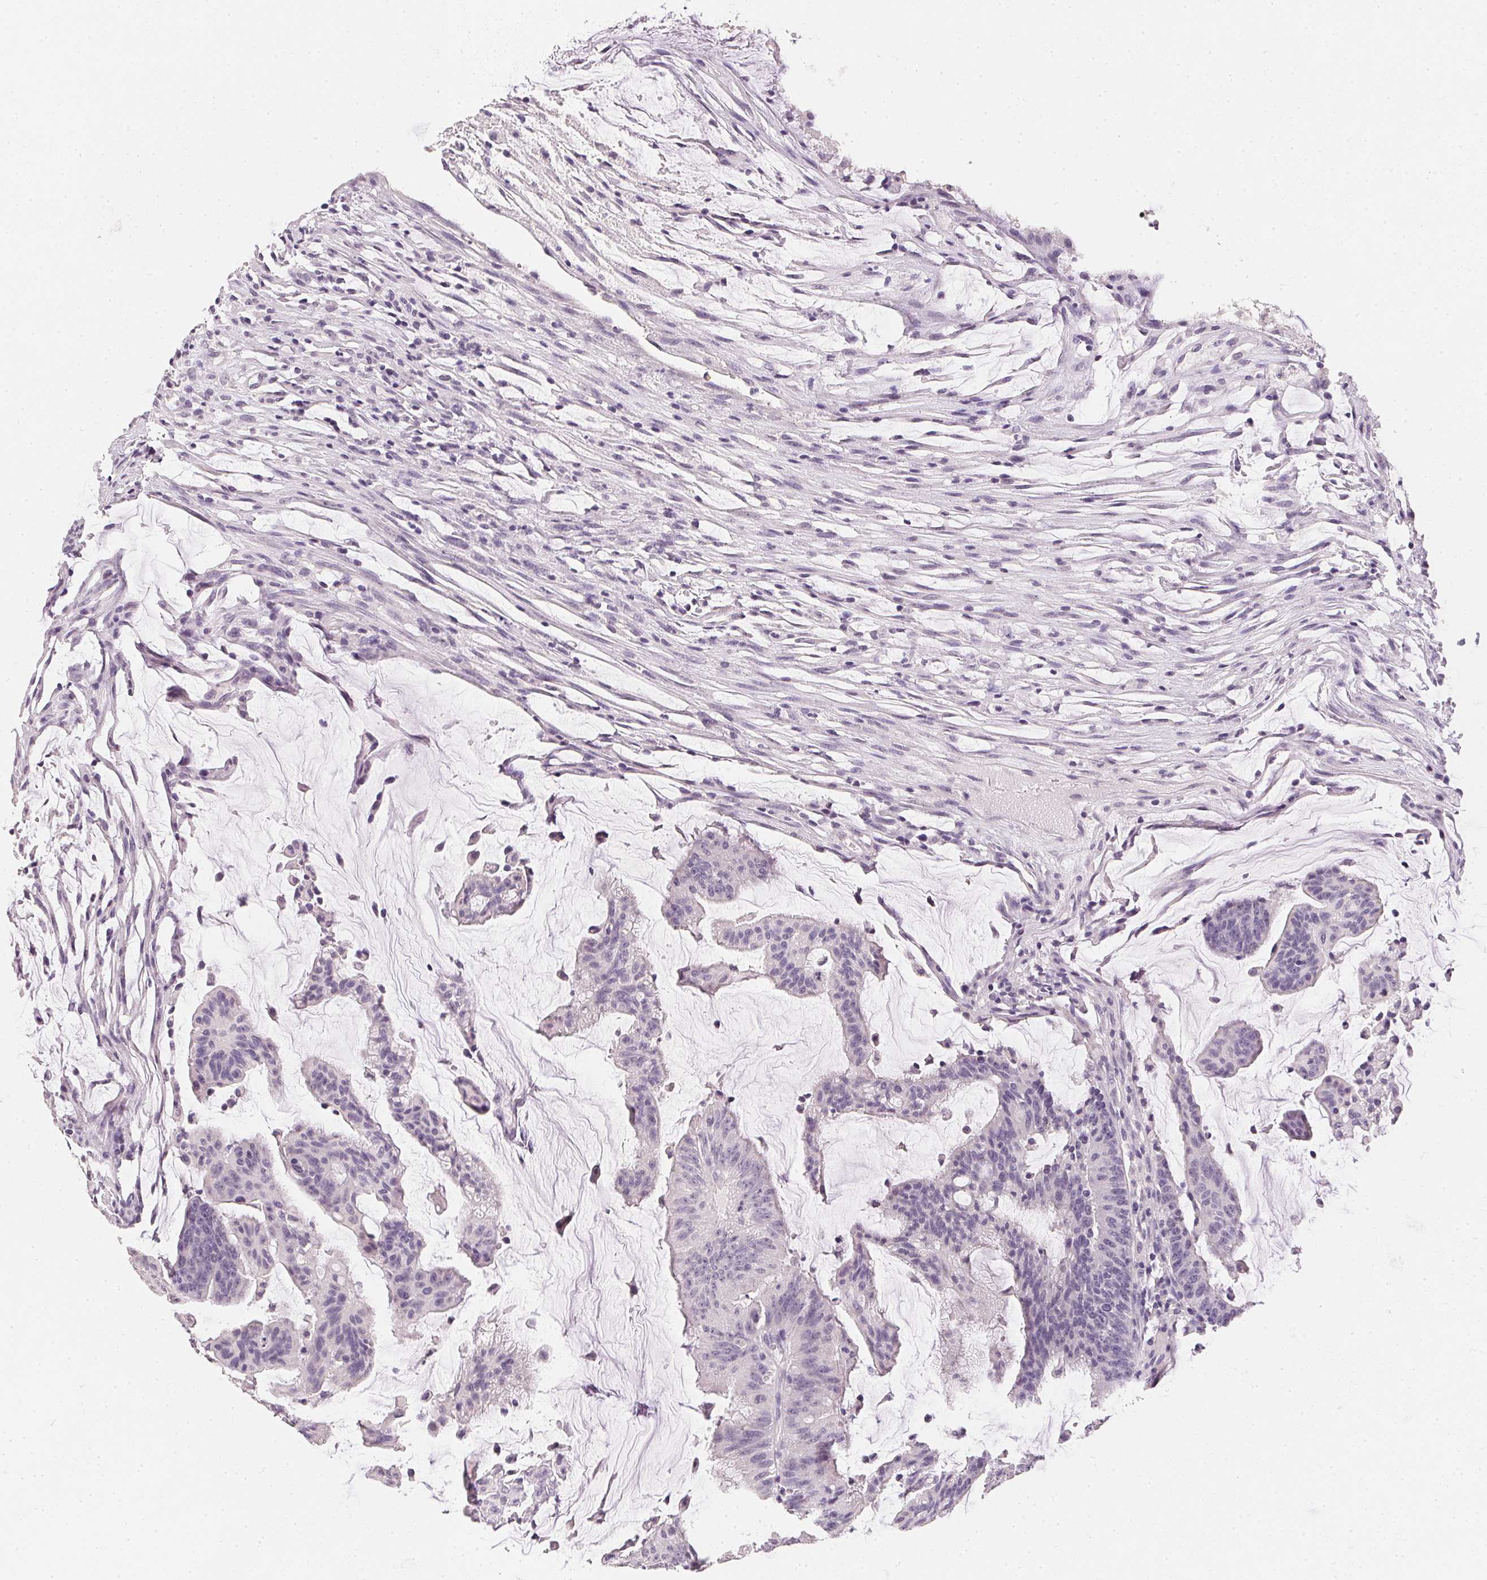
{"staining": {"intensity": "negative", "quantity": "none", "location": "none"}, "tissue": "colorectal cancer", "cell_type": "Tumor cells", "image_type": "cancer", "snomed": [{"axis": "morphology", "description": "Adenocarcinoma, NOS"}, {"axis": "topography", "description": "Colon"}], "caption": "IHC of colorectal cancer (adenocarcinoma) displays no staining in tumor cells.", "gene": "PPY", "patient": {"sex": "female", "age": 78}}